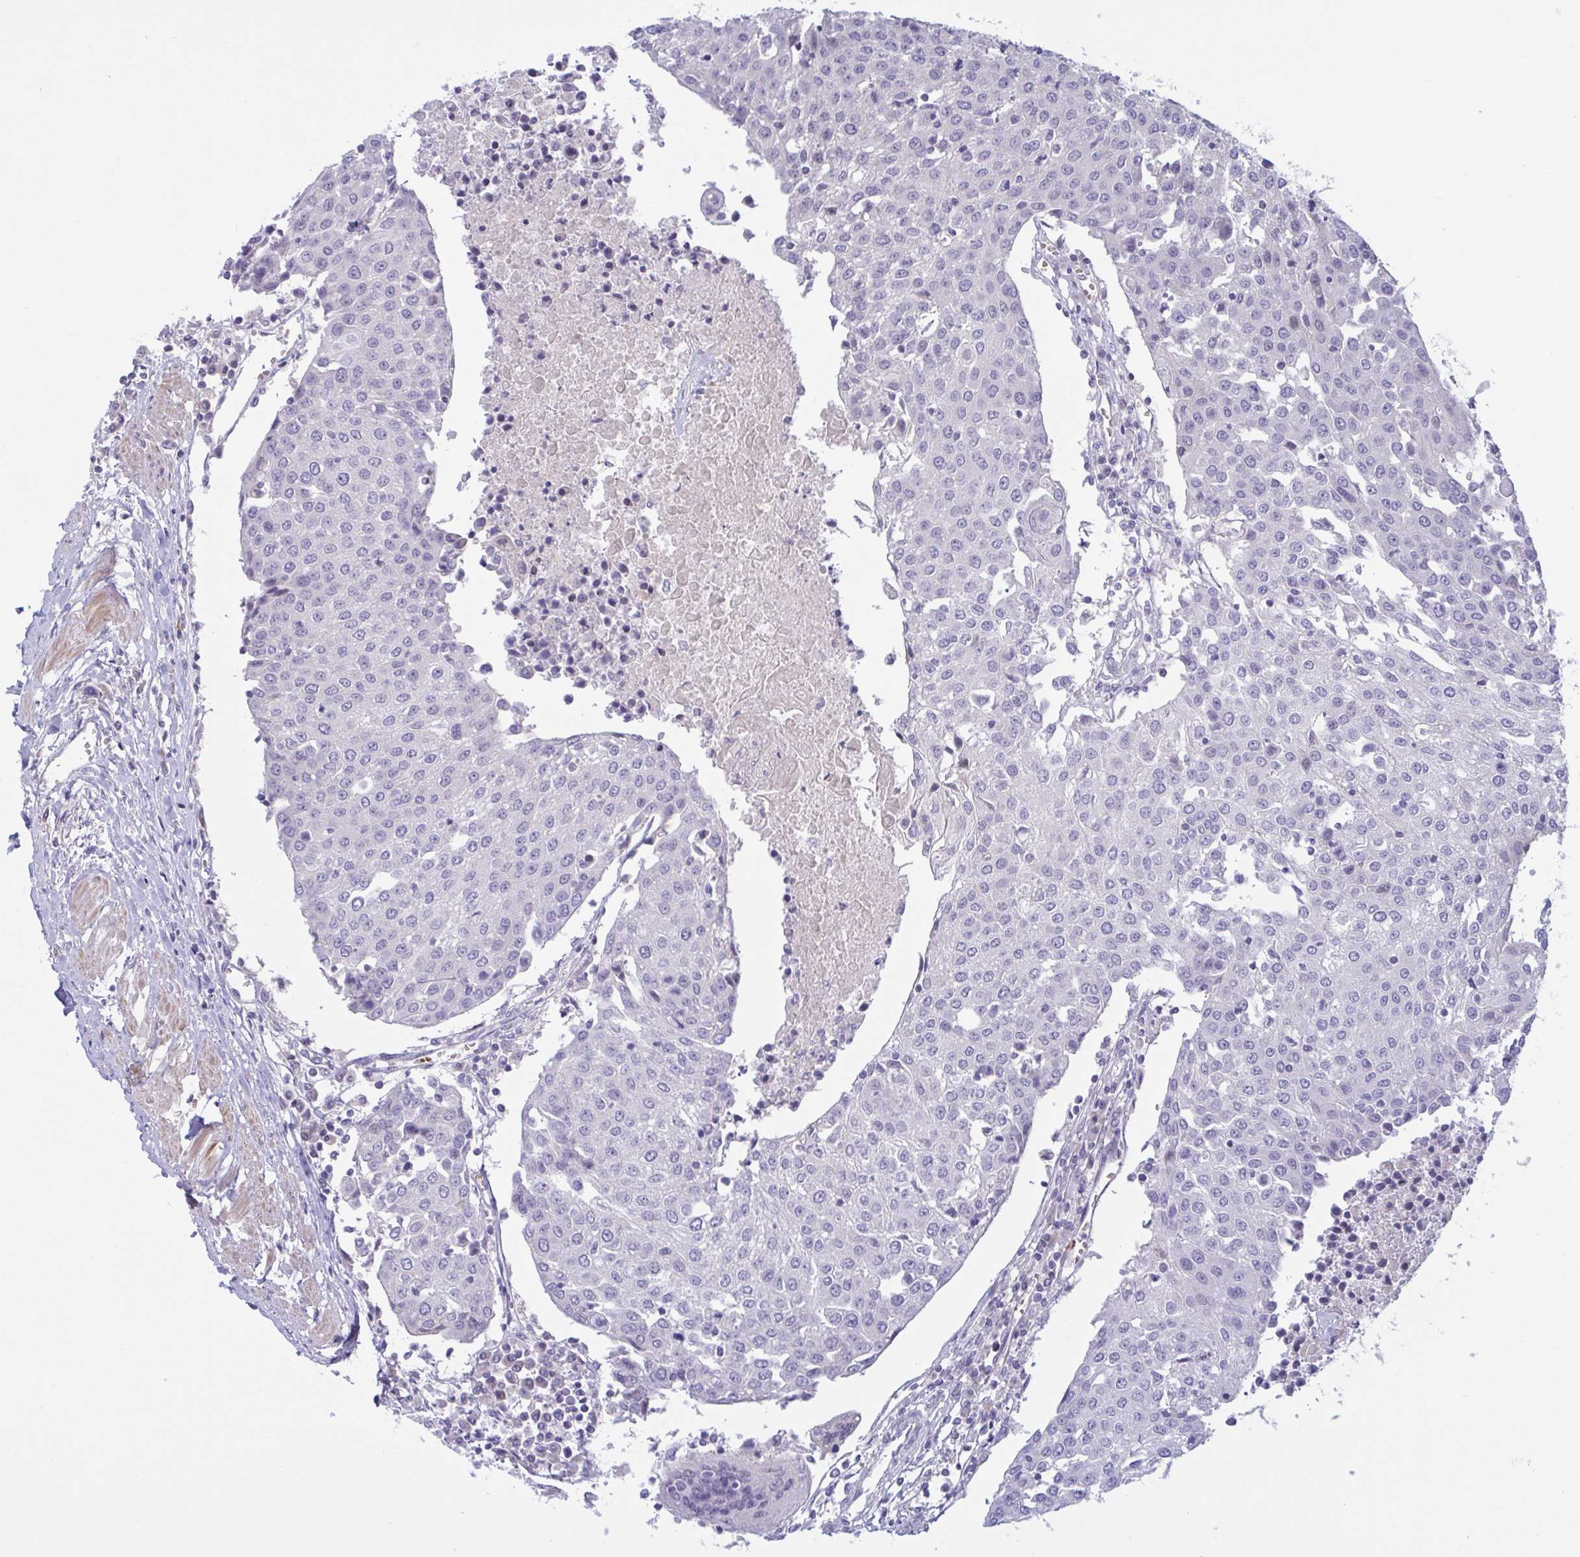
{"staining": {"intensity": "negative", "quantity": "none", "location": "none"}, "tissue": "urothelial cancer", "cell_type": "Tumor cells", "image_type": "cancer", "snomed": [{"axis": "morphology", "description": "Urothelial carcinoma, High grade"}, {"axis": "topography", "description": "Urinary bladder"}], "caption": "DAB immunohistochemical staining of human high-grade urothelial carcinoma displays no significant positivity in tumor cells.", "gene": "VWC2", "patient": {"sex": "female", "age": 85}}